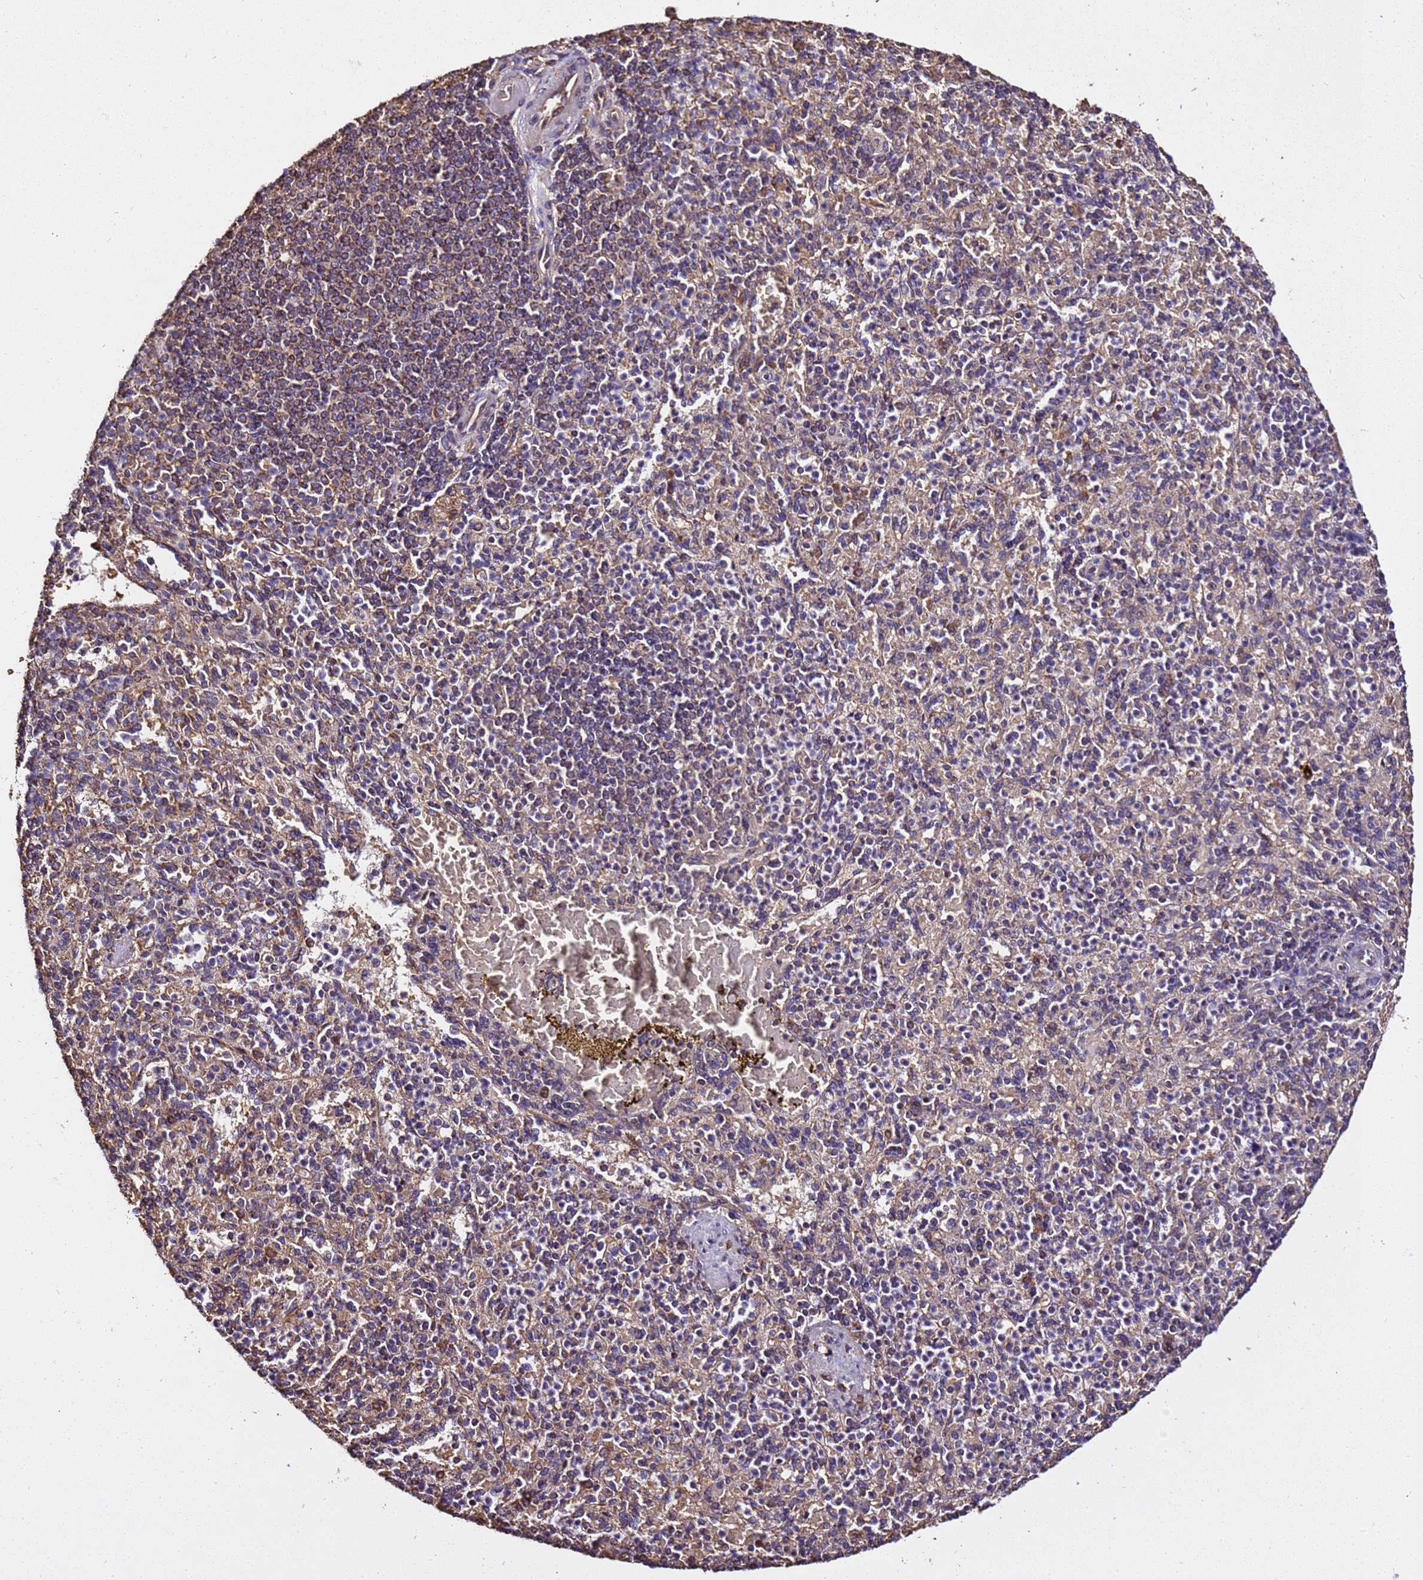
{"staining": {"intensity": "negative", "quantity": "none", "location": "none"}, "tissue": "spleen", "cell_type": "Cells in red pulp", "image_type": "normal", "snomed": [{"axis": "morphology", "description": "Normal tissue, NOS"}, {"axis": "topography", "description": "Spleen"}], "caption": "A histopathology image of spleen stained for a protein displays no brown staining in cells in red pulp. (DAB (3,3'-diaminobenzidine) immunohistochemistry (IHC), high magnification).", "gene": "LRRIQ1", "patient": {"sex": "female", "age": 74}}